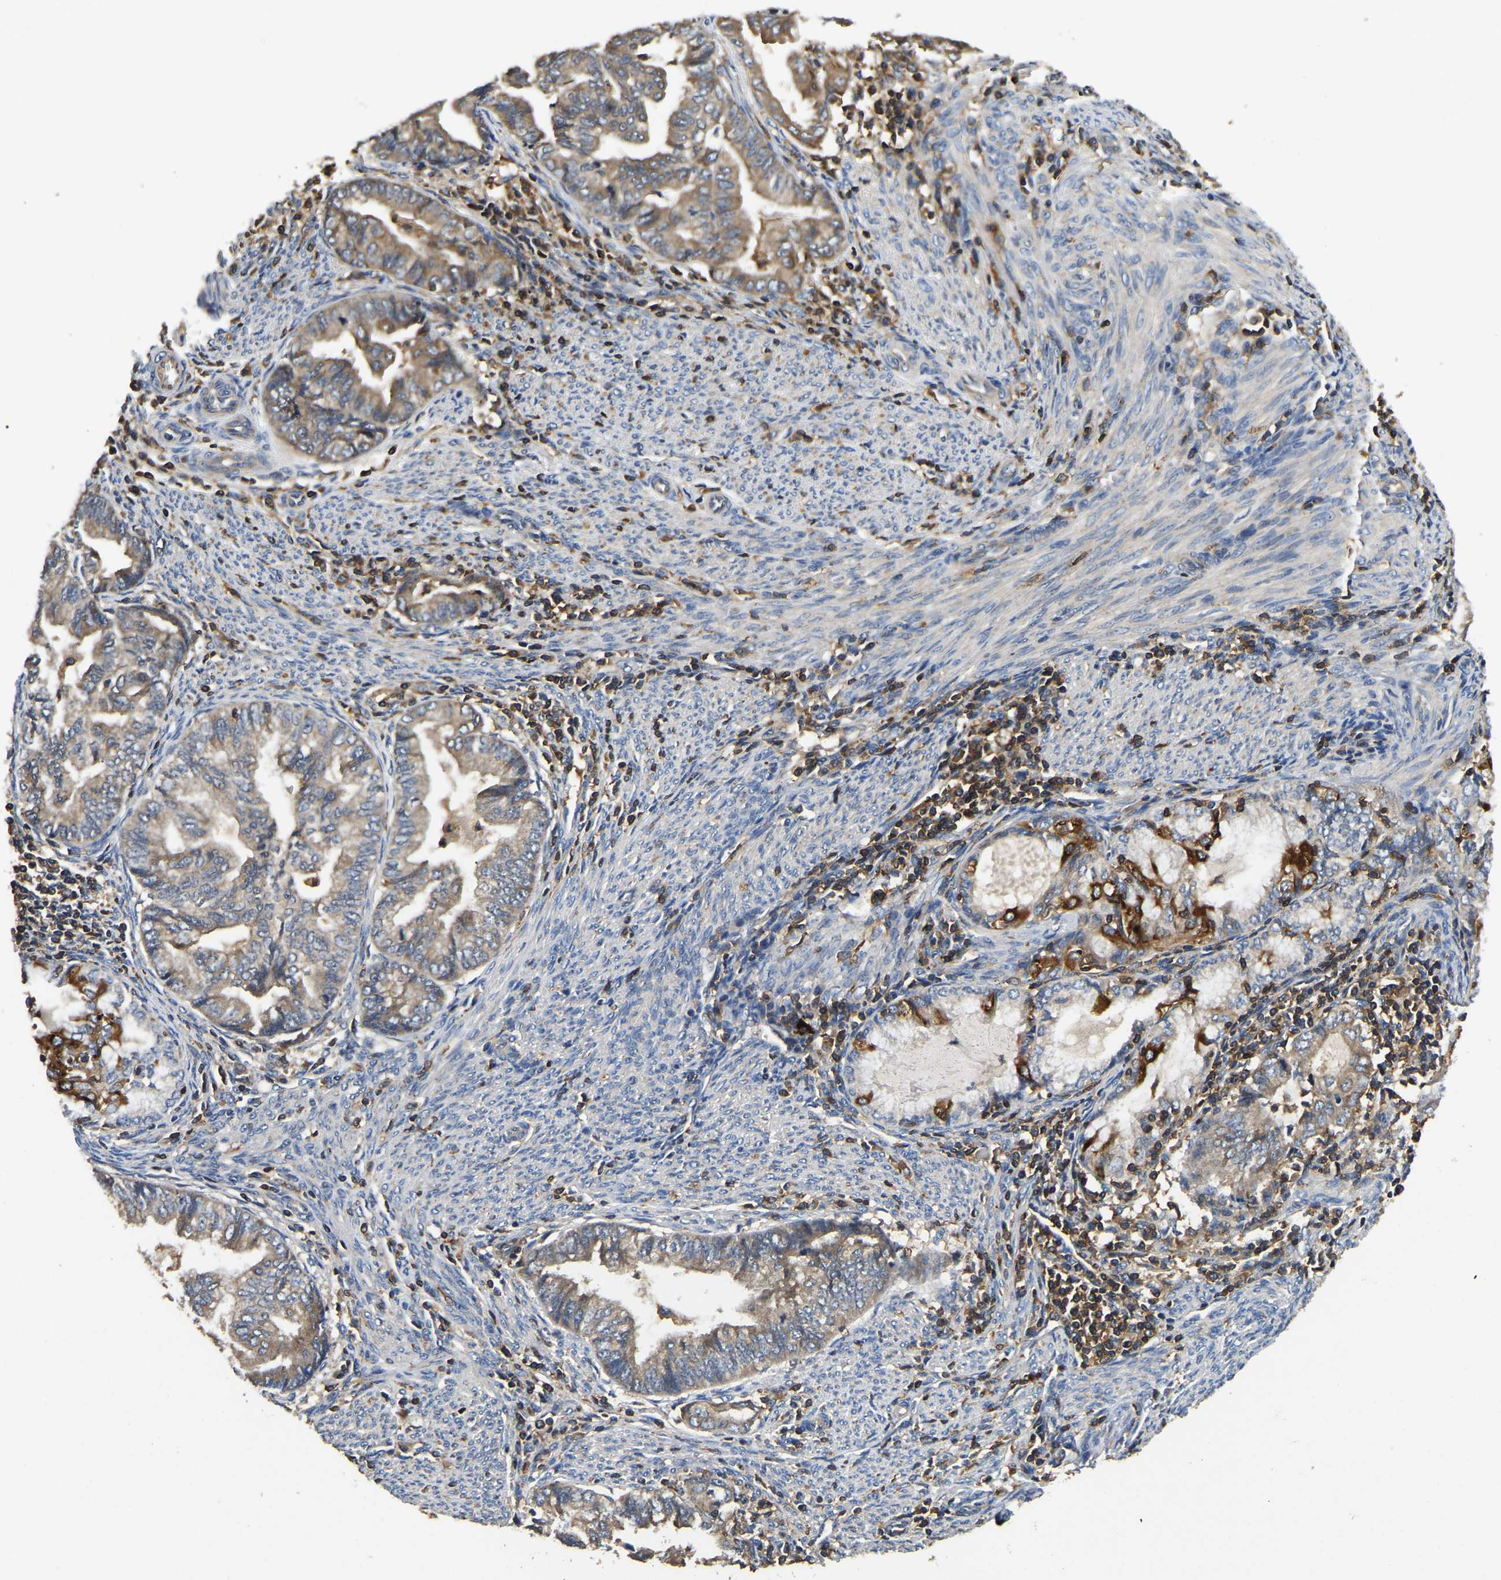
{"staining": {"intensity": "strong", "quantity": "<25%", "location": "cytoplasmic/membranous"}, "tissue": "endometrial cancer", "cell_type": "Tumor cells", "image_type": "cancer", "snomed": [{"axis": "morphology", "description": "Adenocarcinoma, NOS"}, {"axis": "topography", "description": "Endometrium"}], "caption": "An immunohistochemistry (IHC) histopathology image of neoplastic tissue is shown. Protein staining in brown labels strong cytoplasmic/membranous positivity in endometrial cancer (adenocarcinoma) within tumor cells. (IHC, brightfield microscopy, high magnification).", "gene": "SMPD2", "patient": {"sex": "female", "age": 79}}